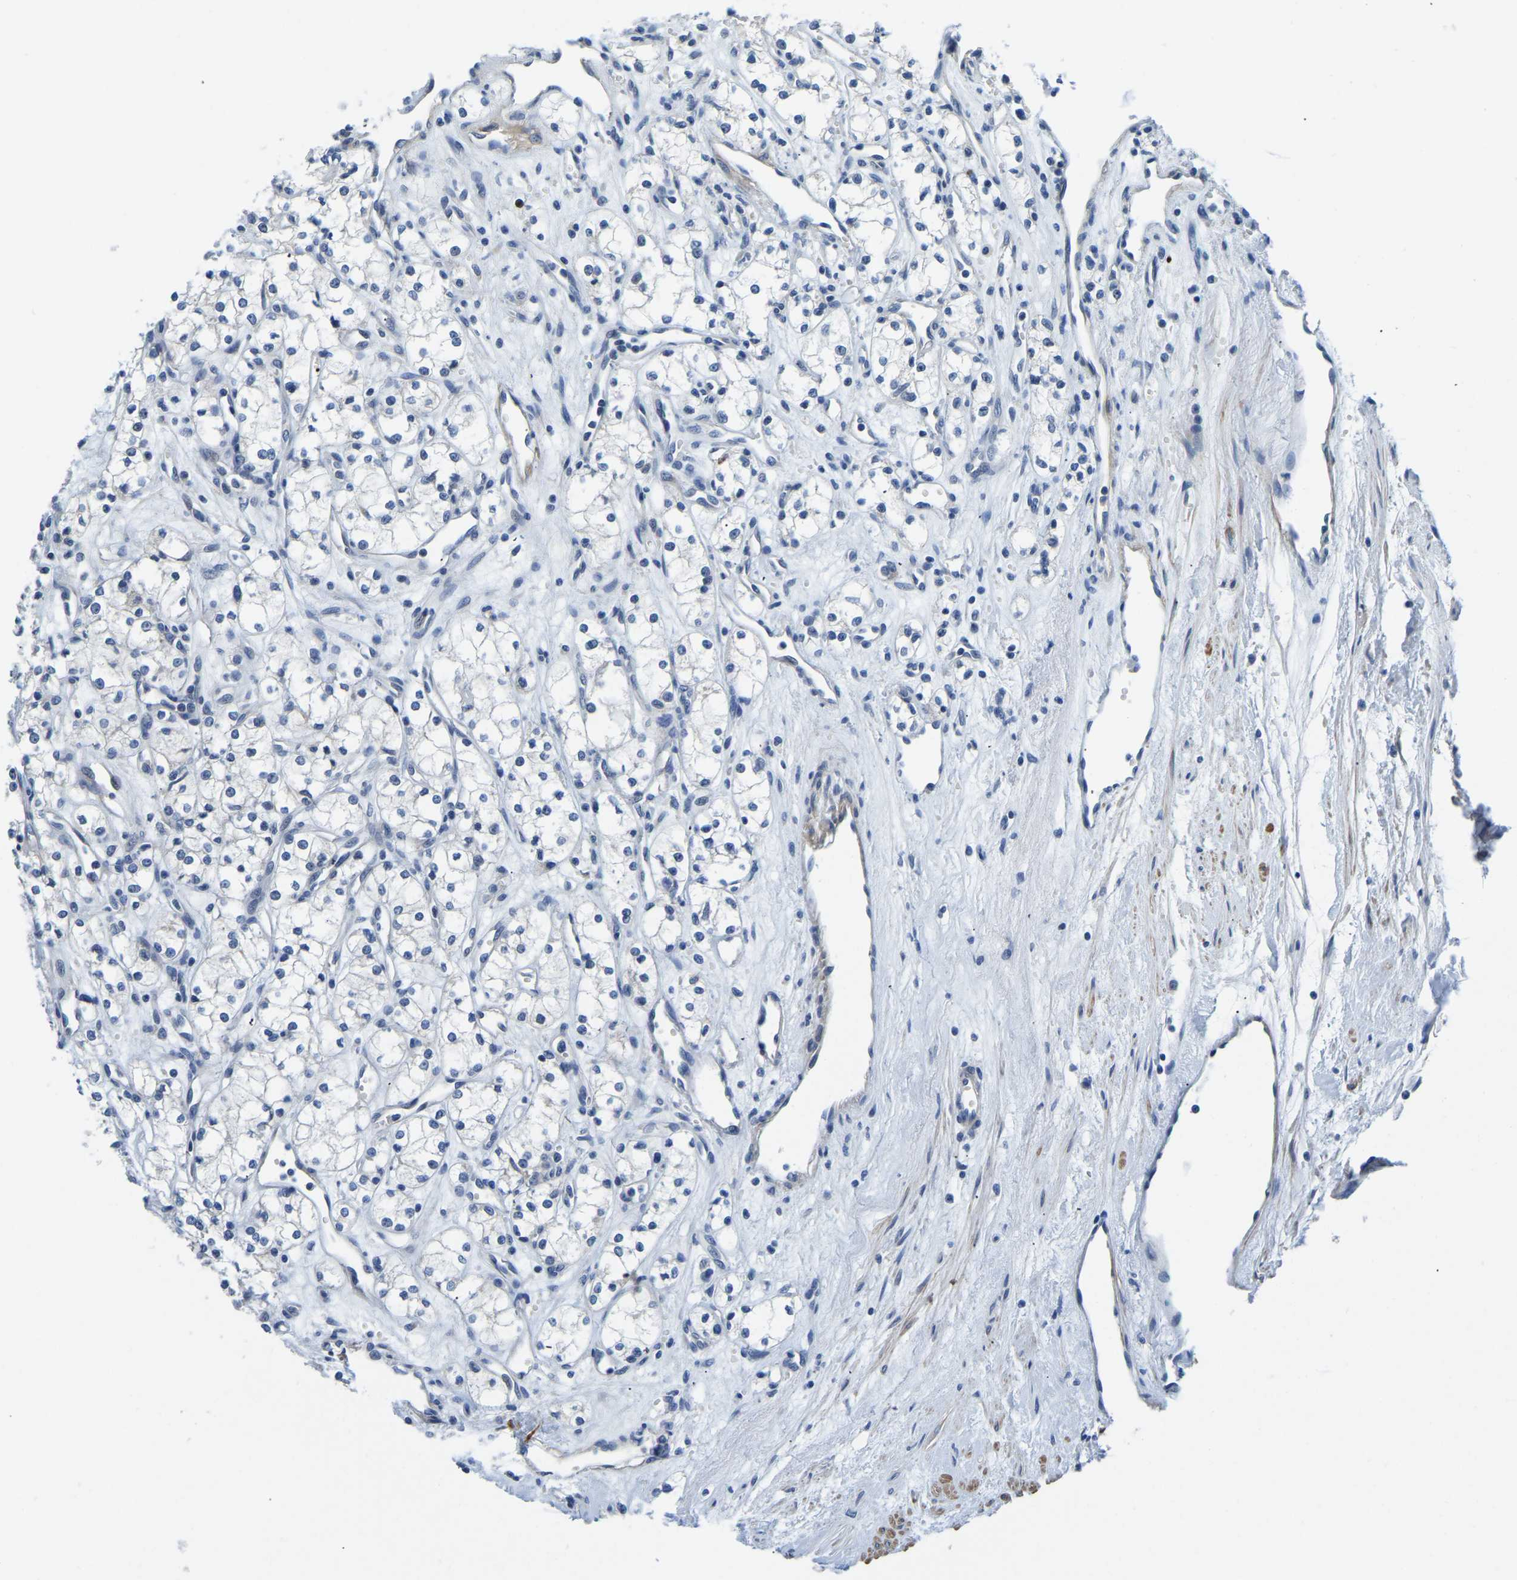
{"staining": {"intensity": "negative", "quantity": "none", "location": "none"}, "tissue": "renal cancer", "cell_type": "Tumor cells", "image_type": "cancer", "snomed": [{"axis": "morphology", "description": "Adenocarcinoma, NOS"}, {"axis": "topography", "description": "Kidney"}], "caption": "This is a histopathology image of IHC staining of renal adenocarcinoma, which shows no expression in tumor cells.", "gene": "LIAS", "patient": {"sex": "male", "age": 59}}